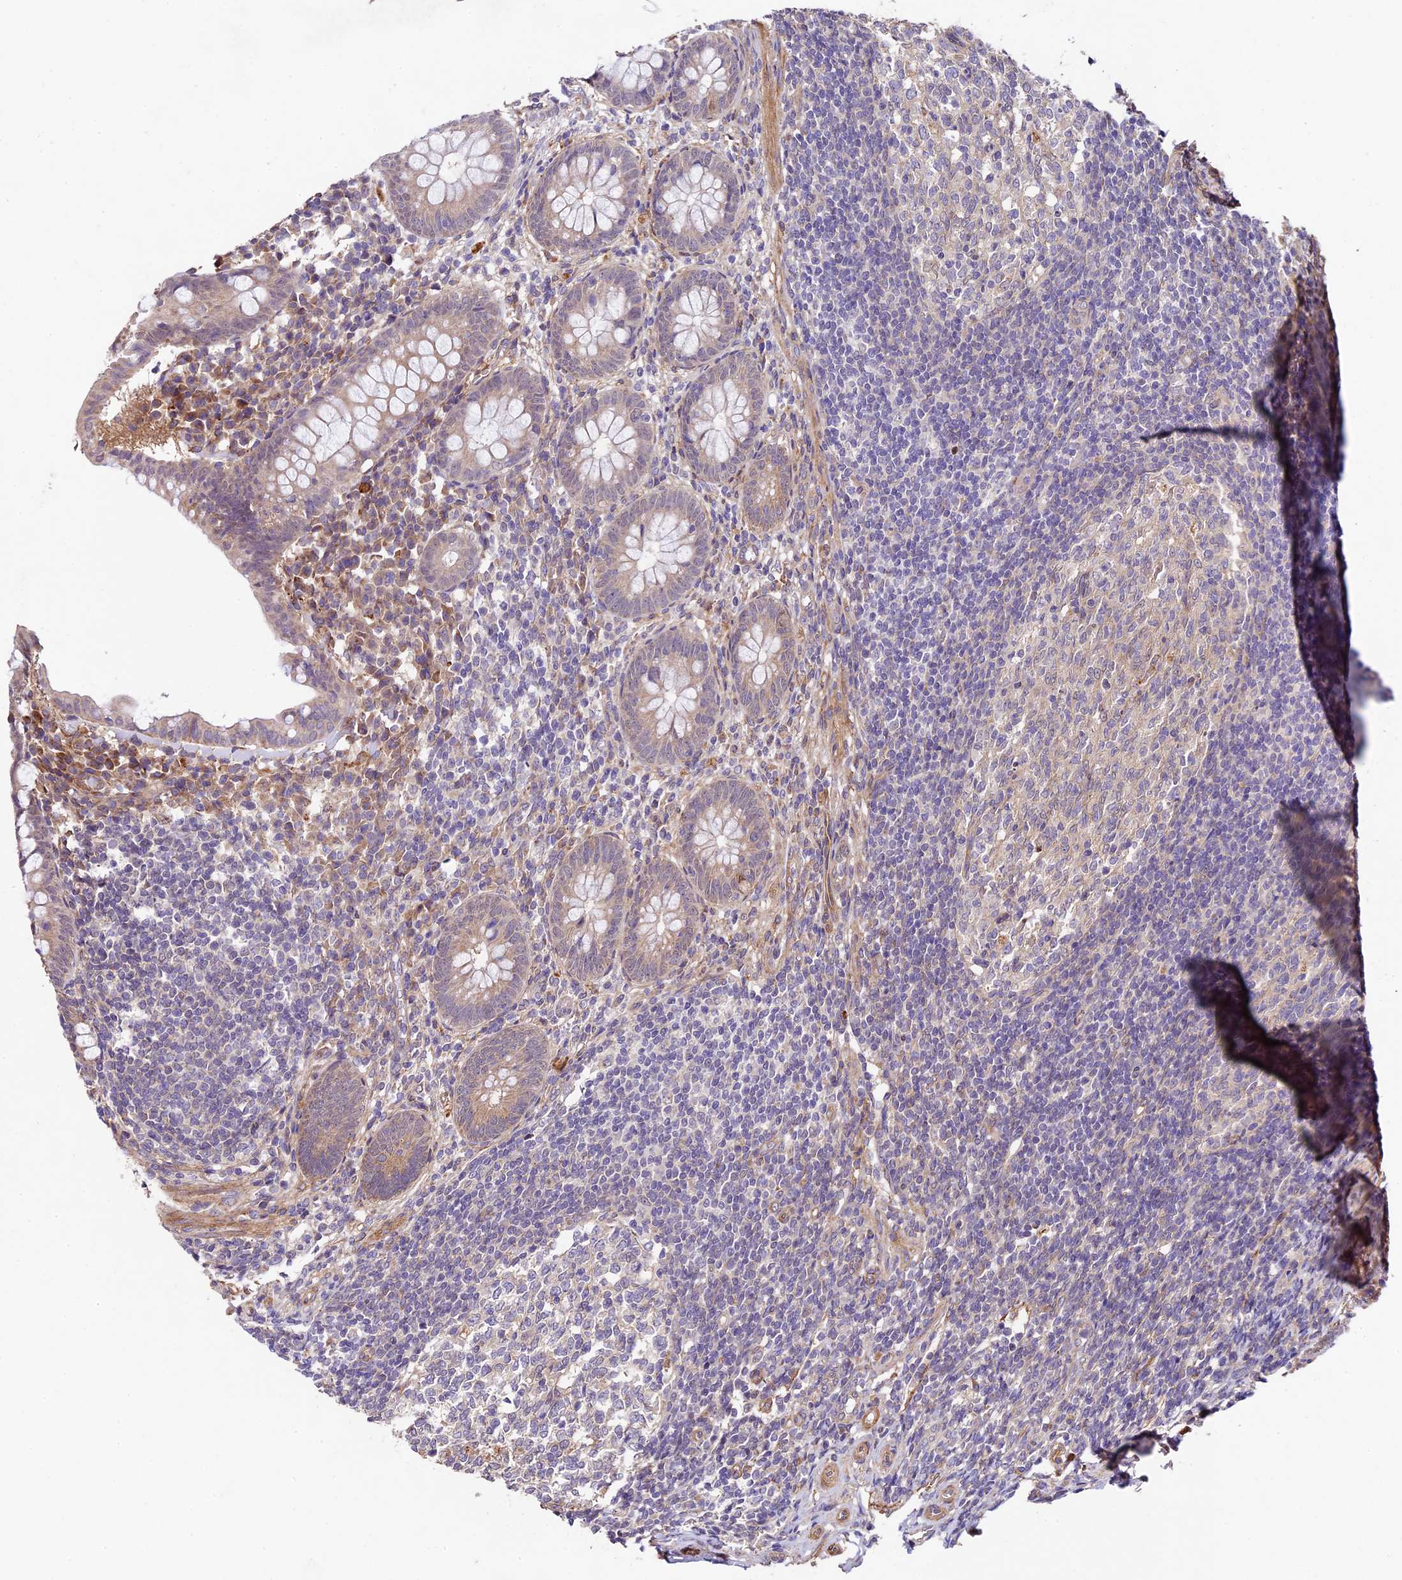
{"staining": {"intensity": "weak", "quantity": "25%-75%", "location": "cytoplasmic/membranous"}, "tissue": "appendix", "cell_type": "Glandular cells", "image_type": "normal", "snomed": [{"axis": "morphology", "description": "Normal tissue, NOS"}, {"axis": "topography", "description": "Appendix"}], "caption": "Weak cytoplasmic/membranous positivity is present in approximately 25%-75% of glandular cells in benign appendix. The protein is stained brown, and the nuclei are stained in blue (DAB IHC with brightfield microscopy, high magnification).", "gene": "LSM7", "patient": {"sex": "female", "age": 33}}